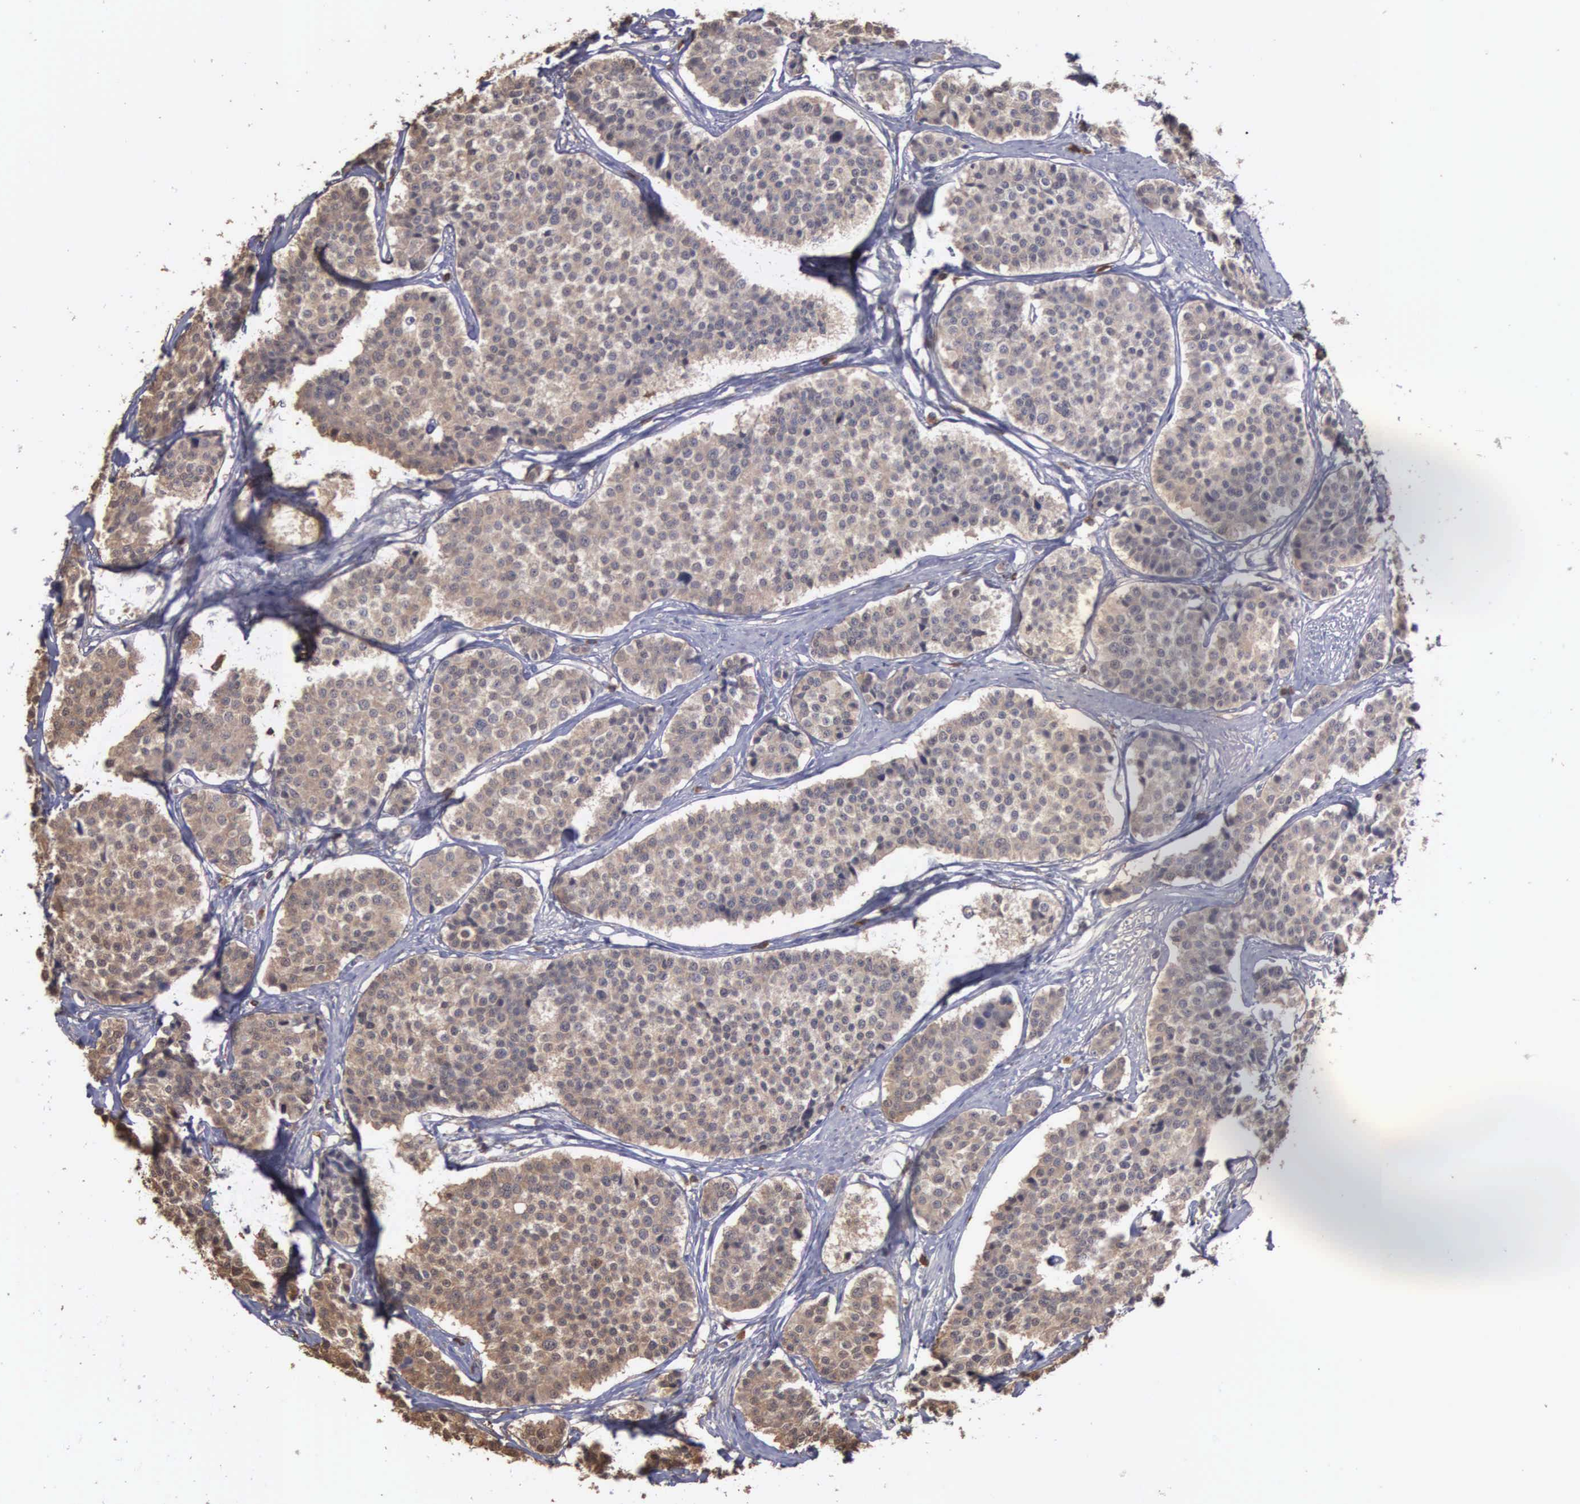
{"staining": {"intensity": "weak", "quantity": ">75%", "location": "cytoplasmic/membranous"}, "tissue": "carcinoid", "cell_type": "Tumor cells", "image_type": "cancer", "snomed": [{"axis": "morphology", "description": "Carcinoid, malignant, NOS"}, {"axis": "topography", "description": "Small intestine"}], "caption": "Protein staining of carcinoid tissue shows weak cytoplasmic/membranous expression in approximately >75% of tumor cells.", "gene": "ENO3", "patient": {"sex": "male", "age": 60}}